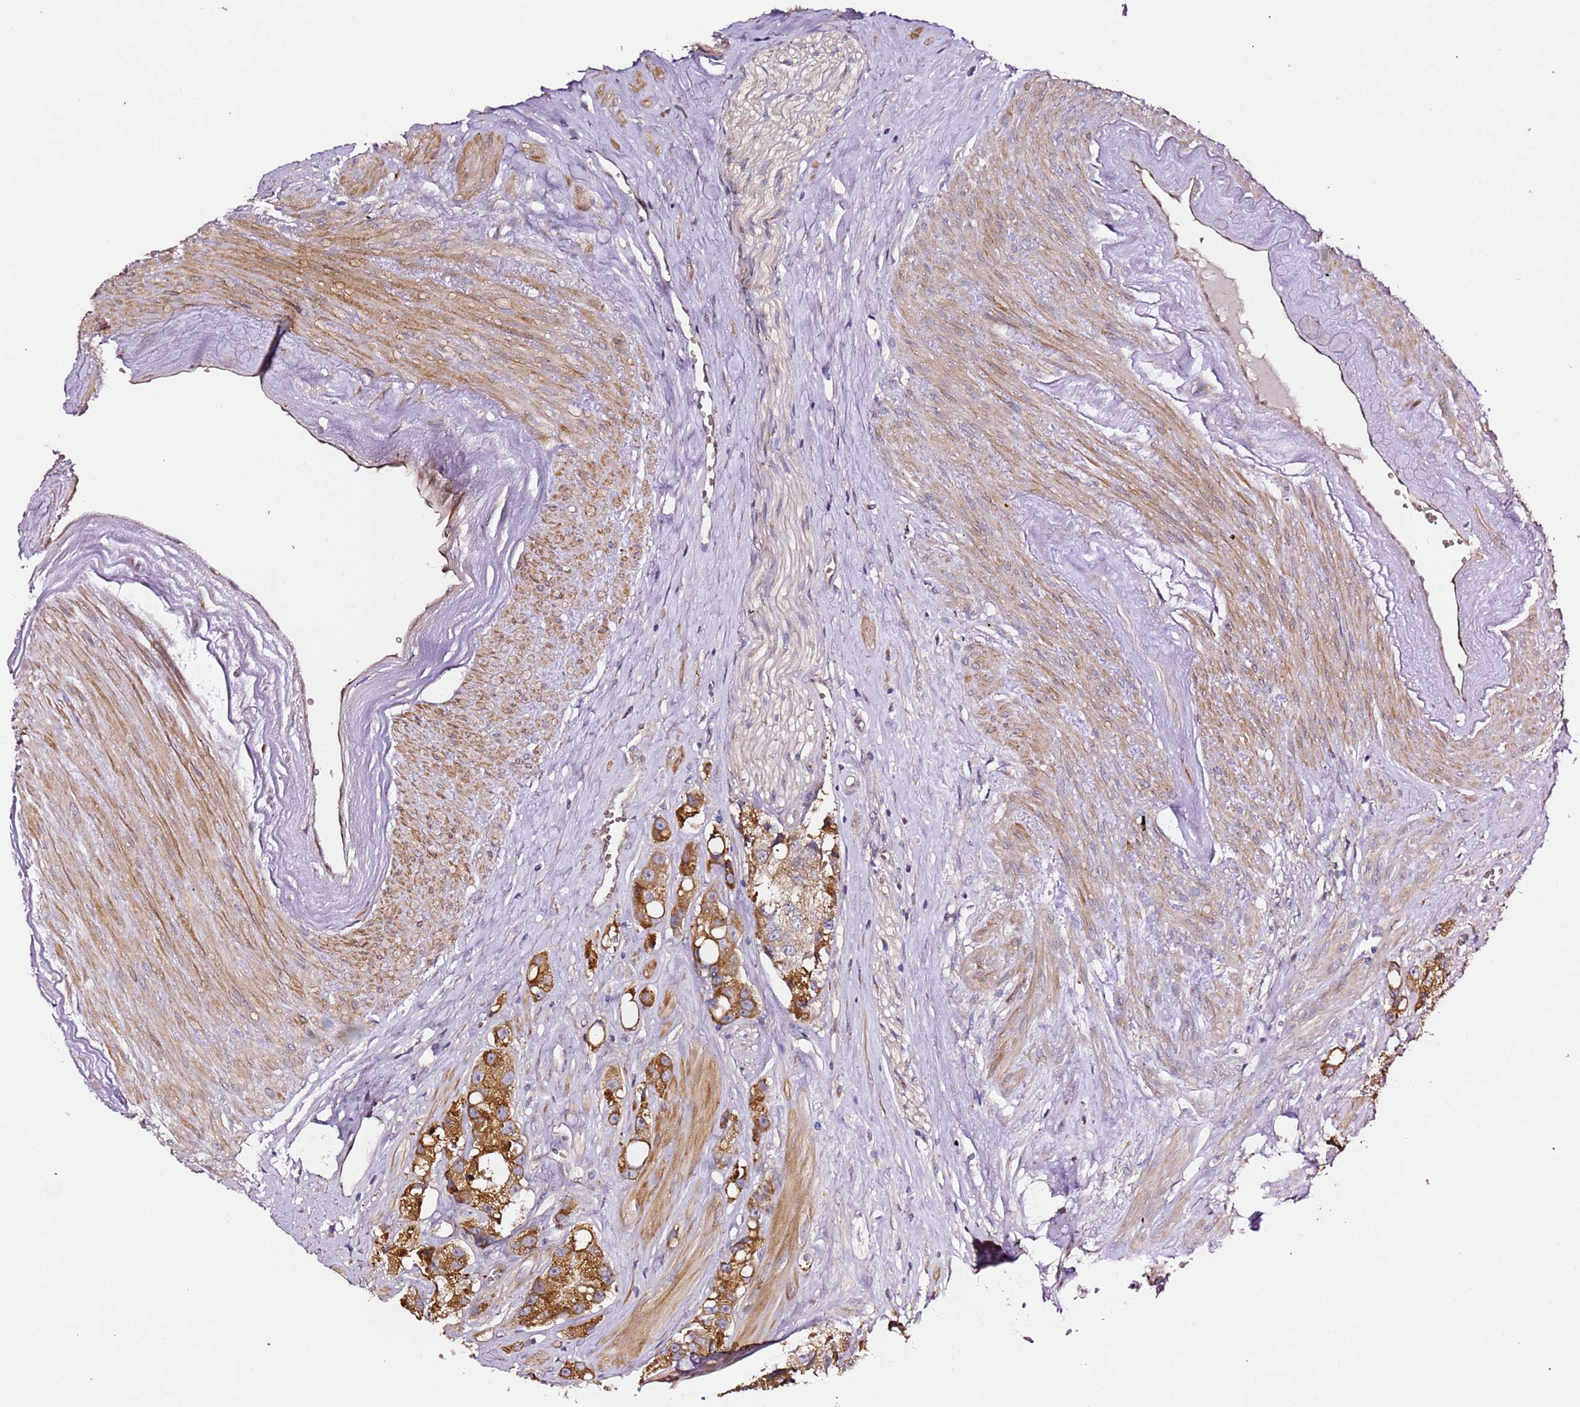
{"staining": {"intensity": "moderate", "quantity": ">75%", "location": "cytoplasmic/membranous"}, "tissue": "prostate cancer", "cell_type": "Tumor cells", "image_type": "cancer", "snomed": [{"axis": "morphology", "description": "Adenocarcinoma, High grade"}, {"axis": "topography", "description": "Prostate"}], "caption": "Adenocarcinoma (high-grade) (prostate) was stained to show a protein in brown. There is medium levels of moderate cytoplasmic/membranous positivity in about >75% of tumor cells. The staining was performed using DAB (3,3'-diaminobenzidine), with brown indicating positive protein expression. Nuclei are stained blue with hematoxylin.", "gene": "HSD17B7", "patient": {"sex": "male", "age": 74}}